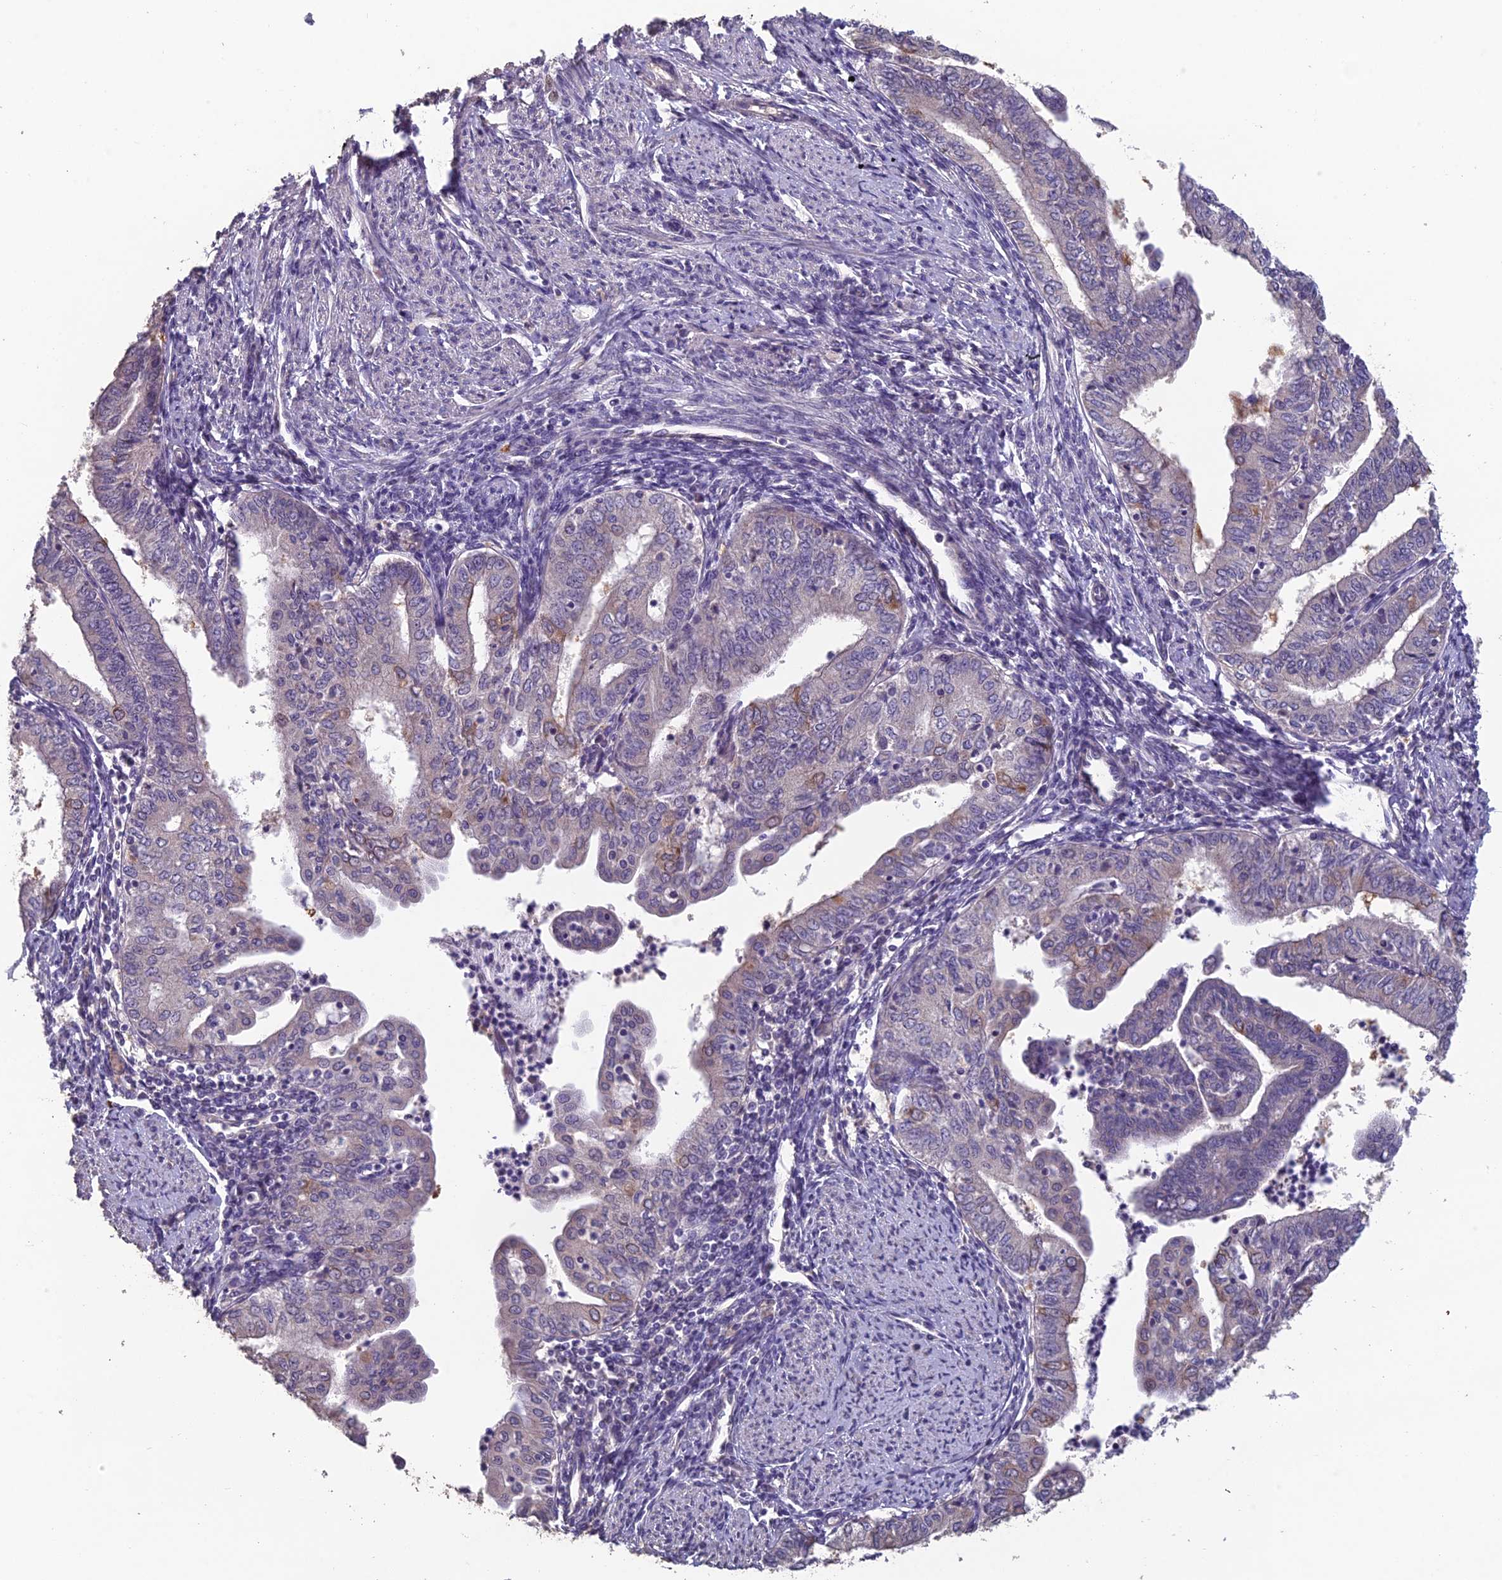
{"staining": {"intensity": "moderate", "quantity": "<25%", "location": "cytoplasmic/membranous"}, "tissue": "endometrial cancer", "cell_type": "Tumor cells", "image_type": "cancer", "snomed": [{"axis": "morphology", "description": "Adenocarcinoma, NOS"}, {"axis": "topography", "description": "Endometrium"}], "caption": "IHC of human endometrial cancer (adenocarcinoma) exhibits low levels of moderate cytoplasmic/membranous staining in about <25% of tumor cells.", "gene": "CEACAM16", "patient": {"sex": "female", "age": 66}}